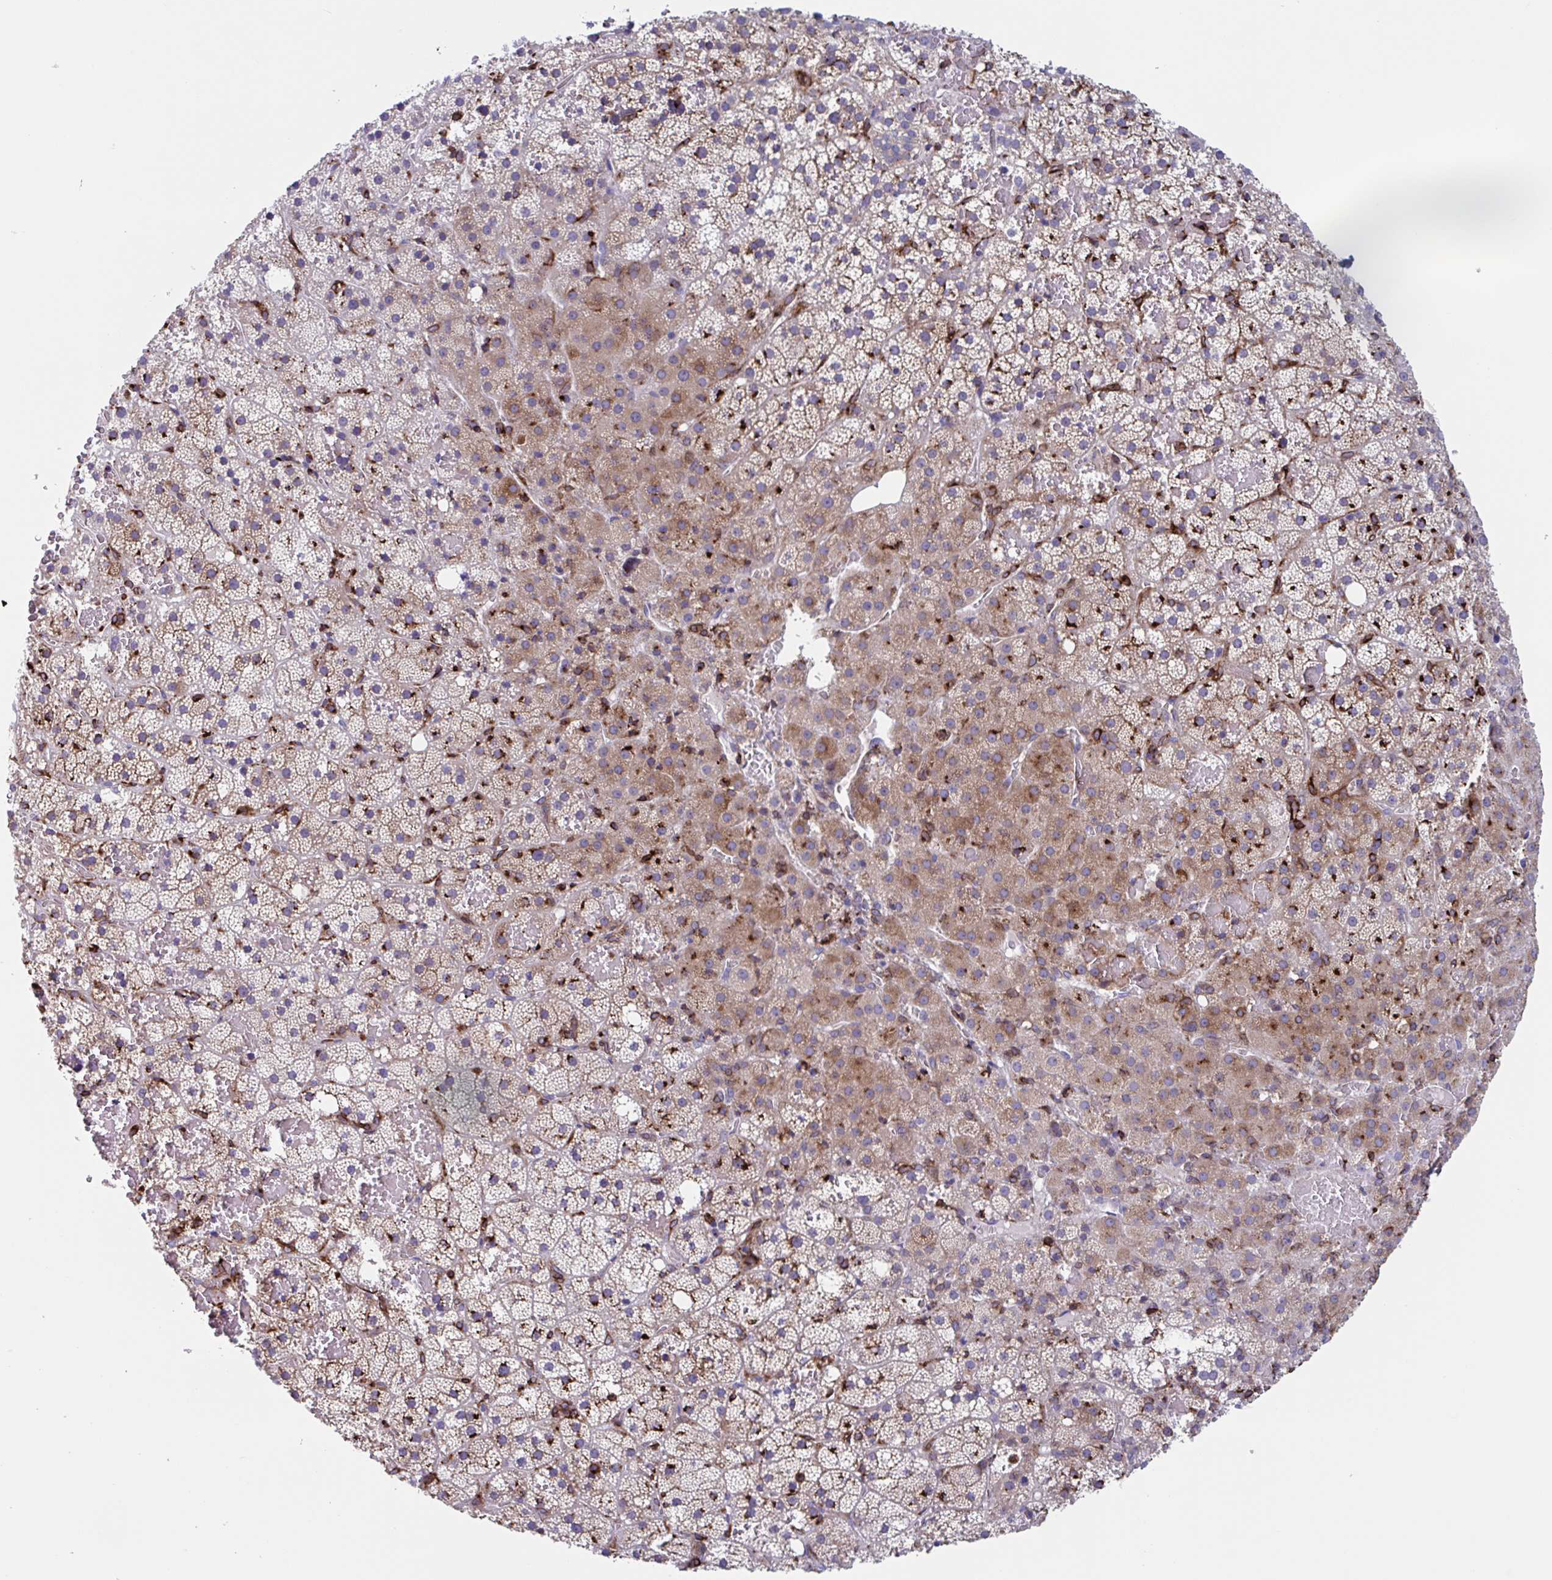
{"staining": {"intensity": "strong", "quantity": "25%-75%", "location": "cytoplasmic/membranous"}, "tissue": "adrenal gland", "cell_type": "Glandular cells", "image_type": "normal", "snomed": [{"axis": "morphology", "description": "Normal tissue, NOS"}, {"axis": "topography", "description": "Adrenal gland"}], "caption": "Adrenal gland stained with DAB (3,3'-diaminobenzidine) IHC shows high levels of strong cytoplasmic/membranous positivity in about 25%-75% of glandular cells.", "gene": "RFK", "patient": {"sex": "male", "age": 53}}